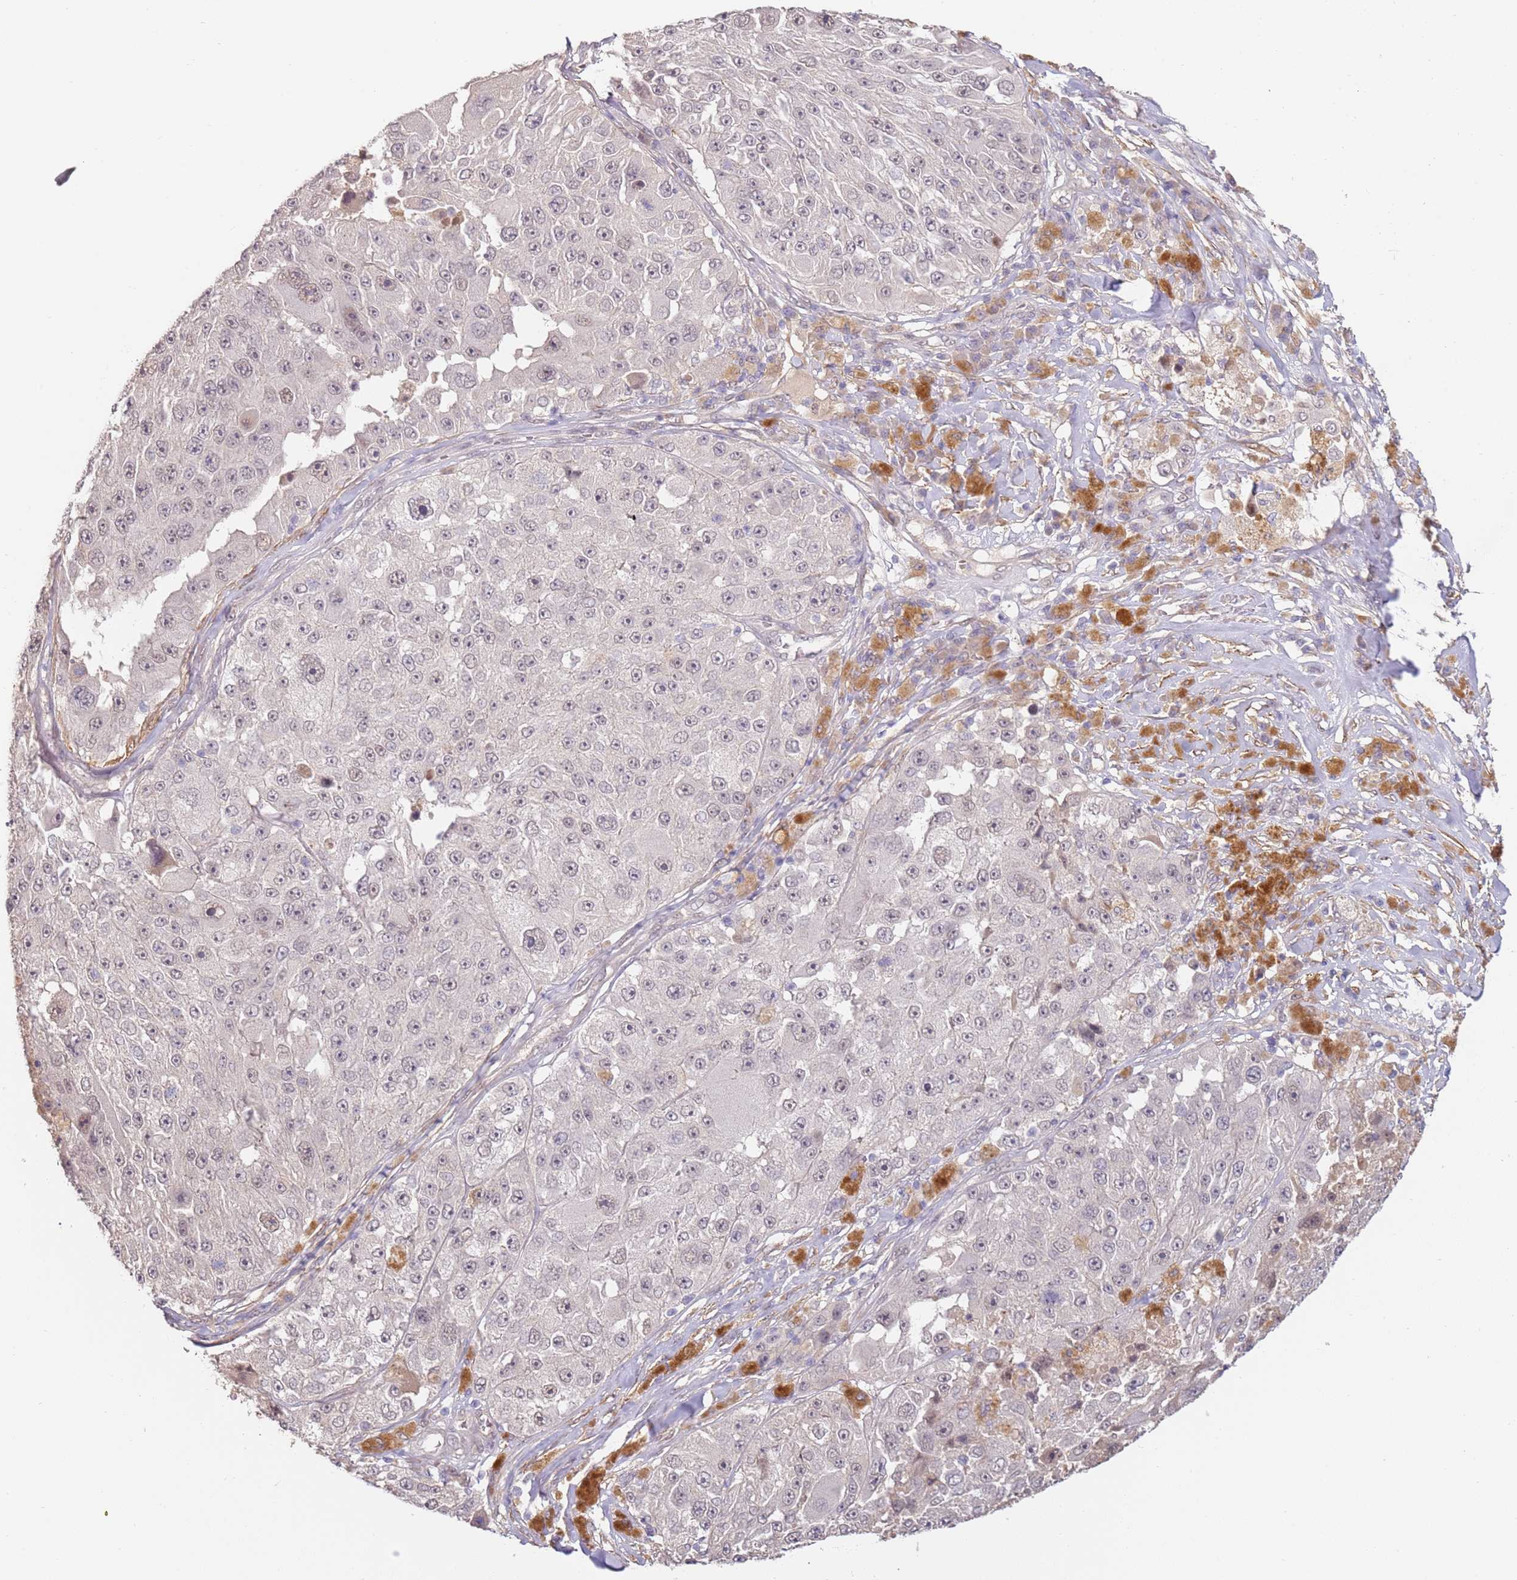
{"staining": {"intensity": "negative", "quantity": "none", "location": "none"}, "tissue": "melanoma", "cell_type": "Tumor cells", "image_type": "cancer", "snomed": [{"axis": "morphology", "description": "Malignant melanoma, Metastatic site"}, {"axis": "topography", "description": "Lymph node"}], "caption": "High magnification brightfield microscopy of melanoma stained with DAB (3,3'-diaminobenzidine) (brown) and counterstained with hematoxylin (blue): tumor cells show no significant staining.", "gene": "WDR93", "patient": {"sex": "male", "age": 62}}